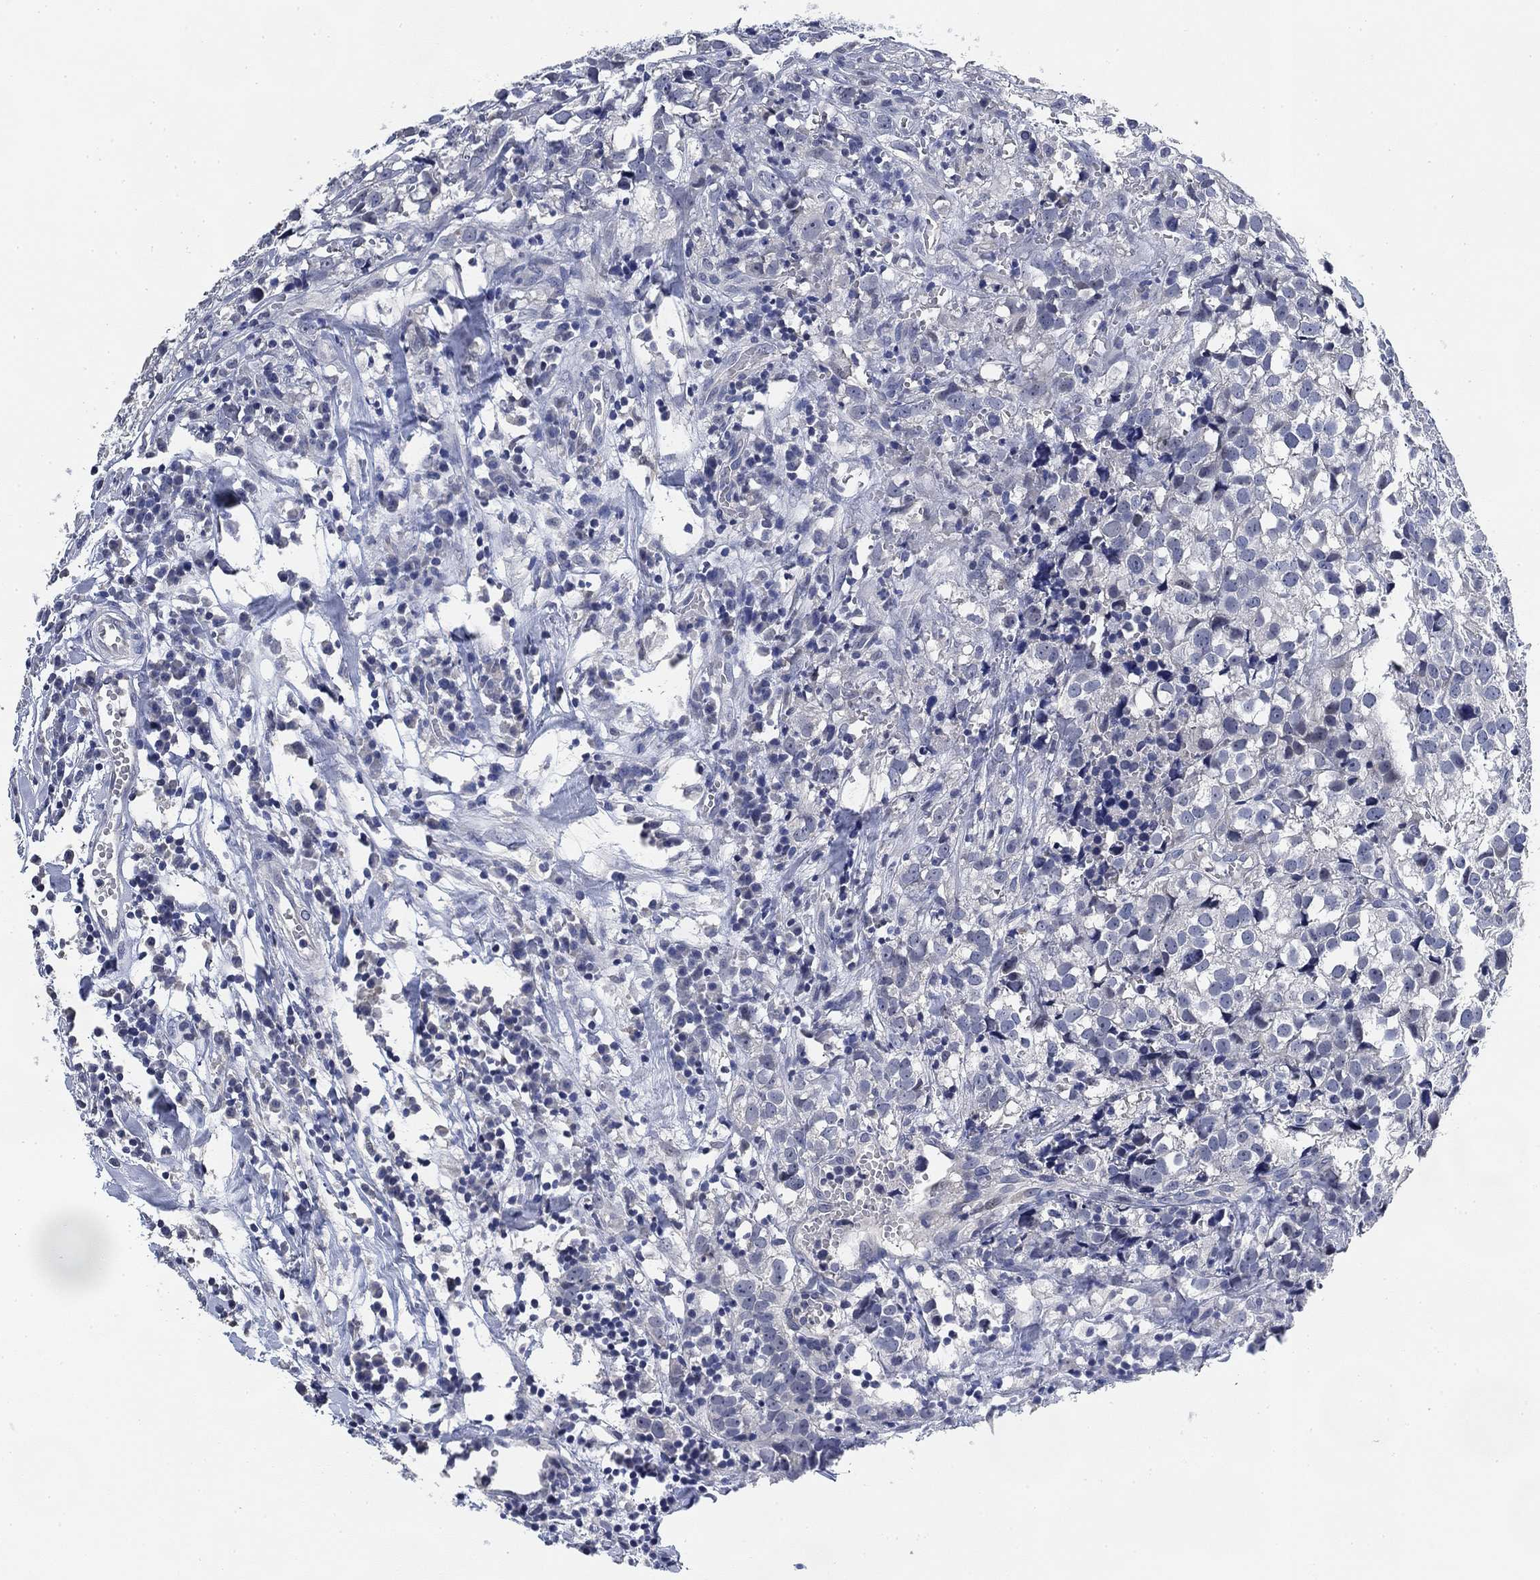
{"staining": {"intensity": "negative", "quantity": "none", "location": "none"}, "tissue": "breast cancer", "cell_type": "Tumor cells", "image_type": "cancer", "snomed": [{"axis": "morphology", "description": "Duct carcinoma"}, {"axis": "topography", "description": "Breast"}], "caption": "Breast cancer (intraductal carcinoma) was stained to show a protein in brown. There is no significant staining in tumor cells. The staining is performed using DAB (3,3'-diaminobenzidine) brown chromogen with nuclei counter-stained in using hematoxylin.", "gene": "DAZL", "patient": {"sex": "female", "age": 30}}